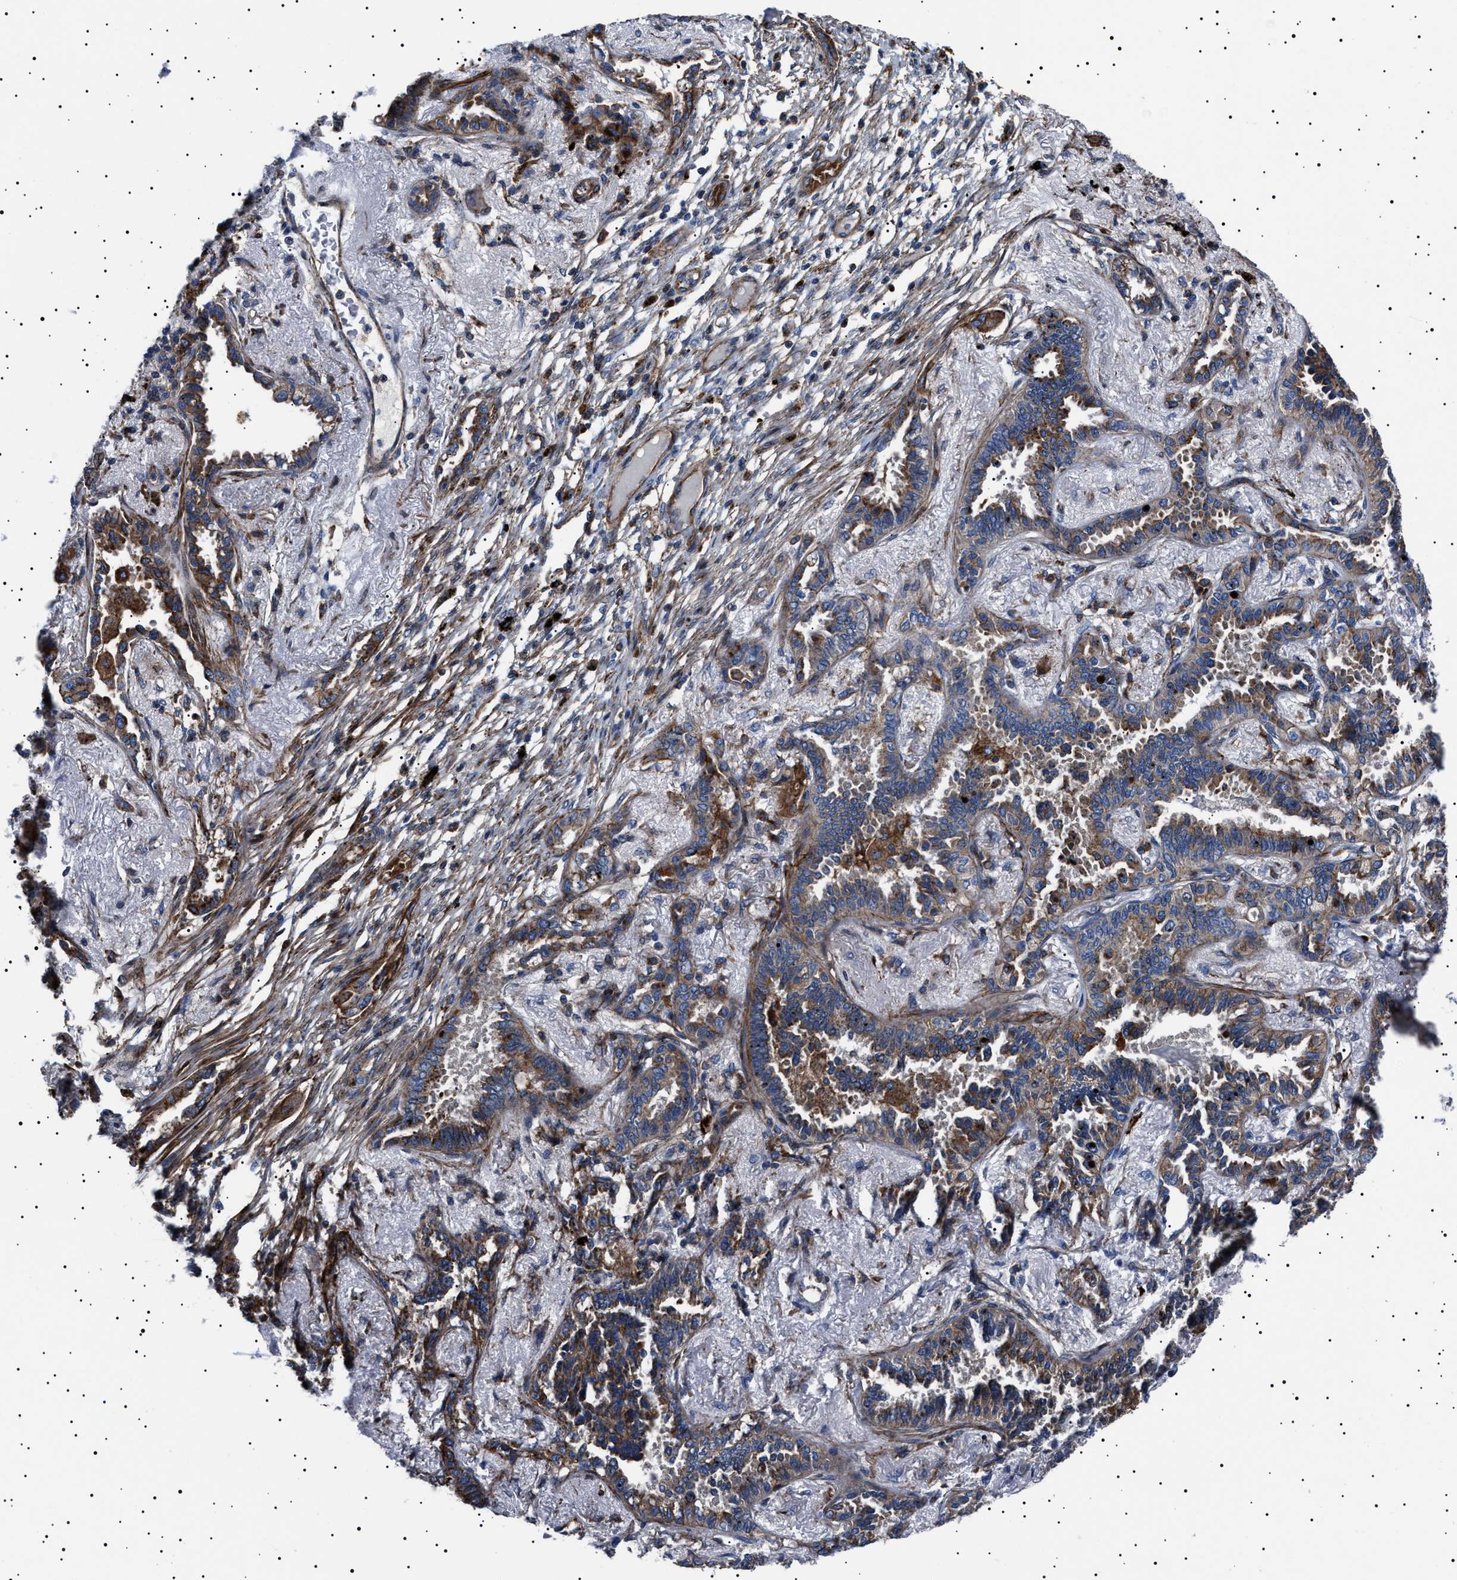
{"staining": {"intensity": "strong", "quantity": ">75%", "location": "cytoplasmic/membranous"}, "tissue": "lung cancer", "cell_type": "Tumor cells", "image_type": "cancer", "snomed": [{"axis": "morphology", "description": "Adenocarcinoma, NOS"}, {"axis": "topography", "description": "Lung"}], "caption": "Protein expression analysis of human lung adenocarcinoma reveals strong cytoplasmic/membranous positivity in about >75% of tumor cells.", "gene": "NEU1", "patient": {"sex": "male", "age": 59}}